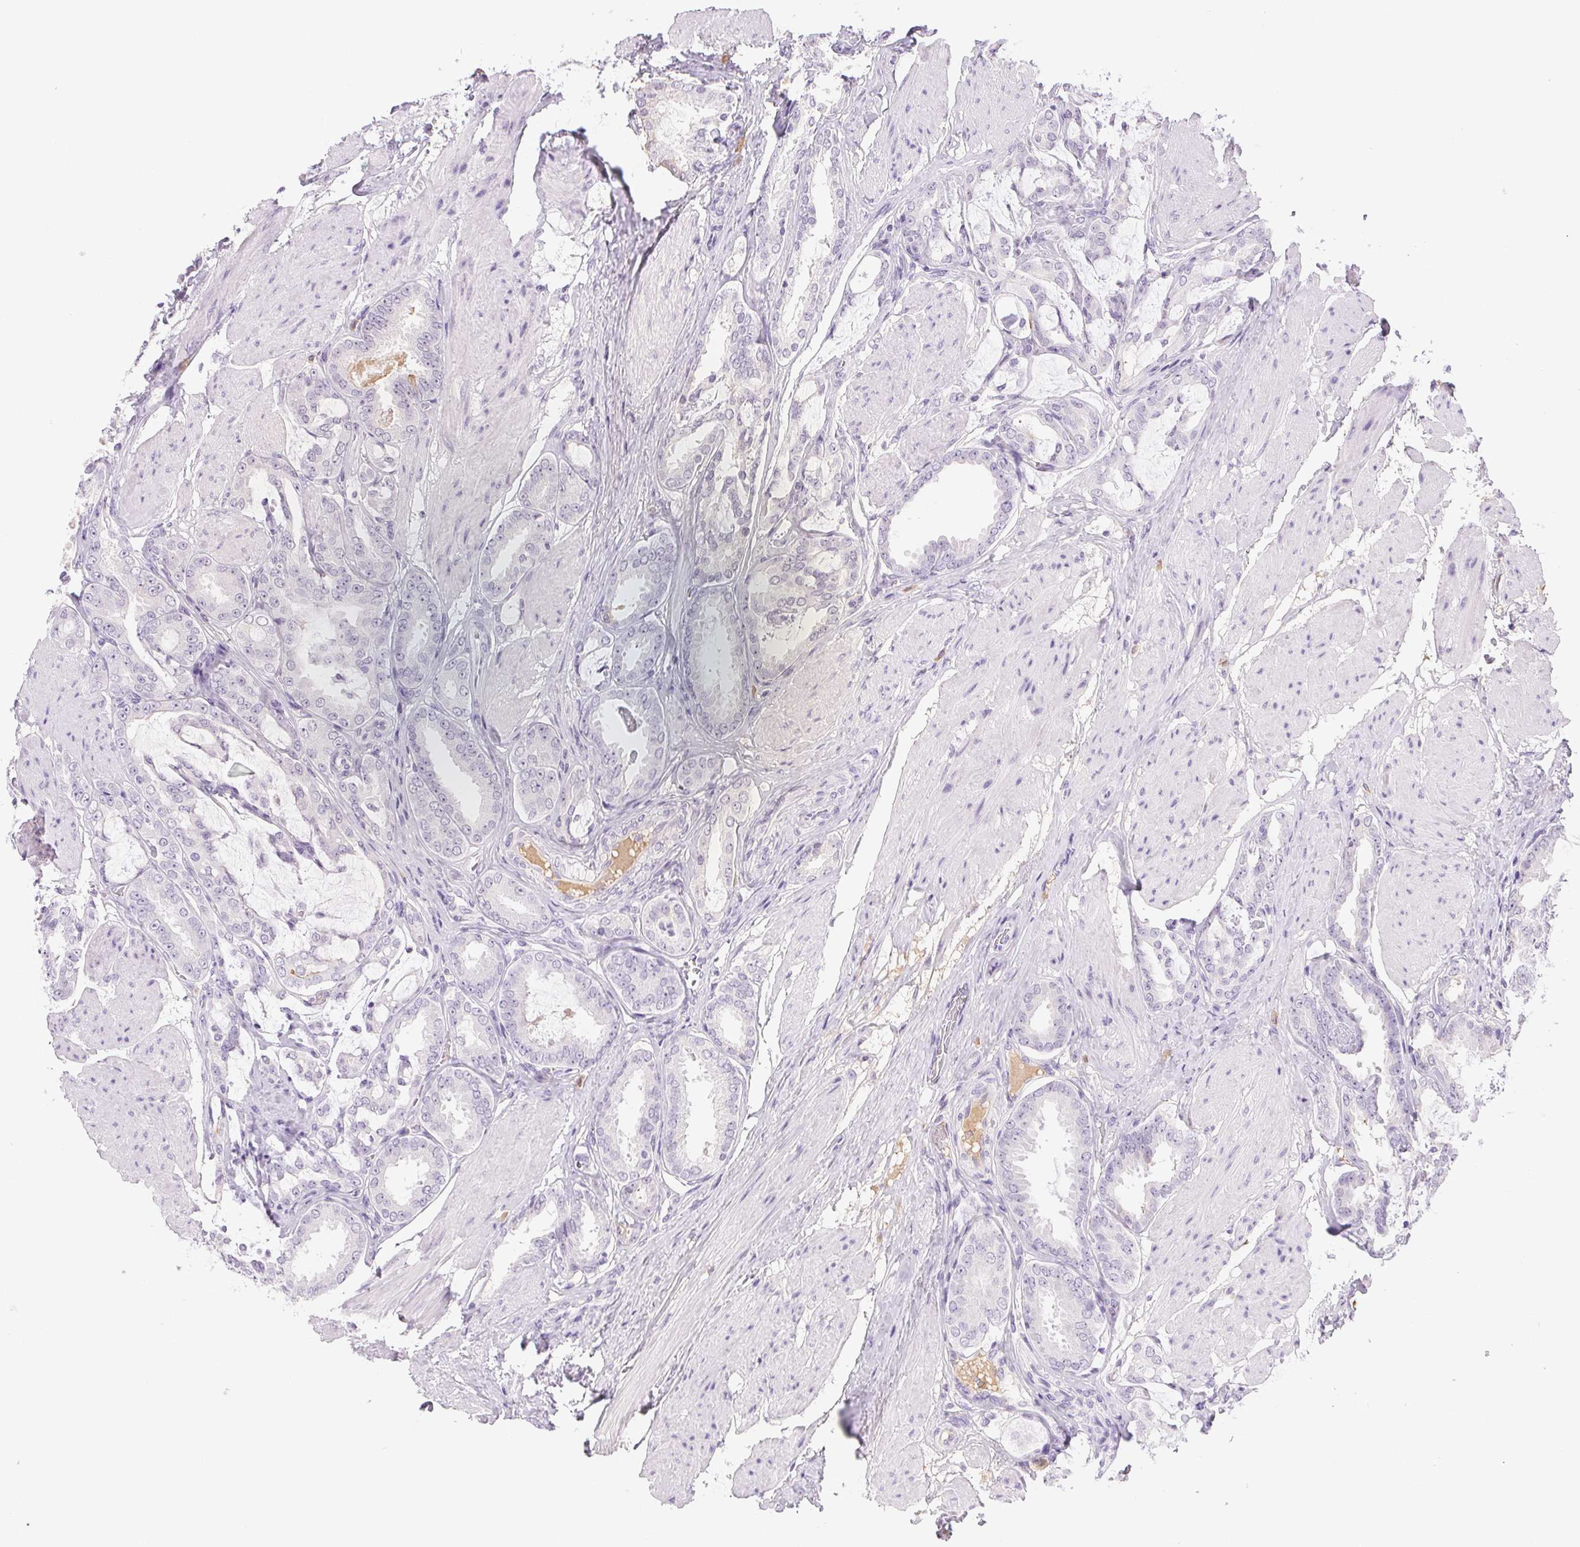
{"staining": {"intensity": "negative", "quantity": "none", "location": "none"}, "tissue": "prostate cancer", "cell_type": "Tumor cells", "image_type": "cancer", "snomed": [{"axis": "morphology", "description": "Adenocarcinoma, High grade"}, {"axis": "topography", "description": "Prostate"}], "caption": "This photomicrograph is of adenocarcinoma (high-grade) (prostate) stained with immunohistochemistry (IHC) to label a protein in brown with the nuclei are counter-stained blue. There is no staining in tumor cells.", "gene": "IFIT1B", "patient": {"sex": "male", "age": 63}}